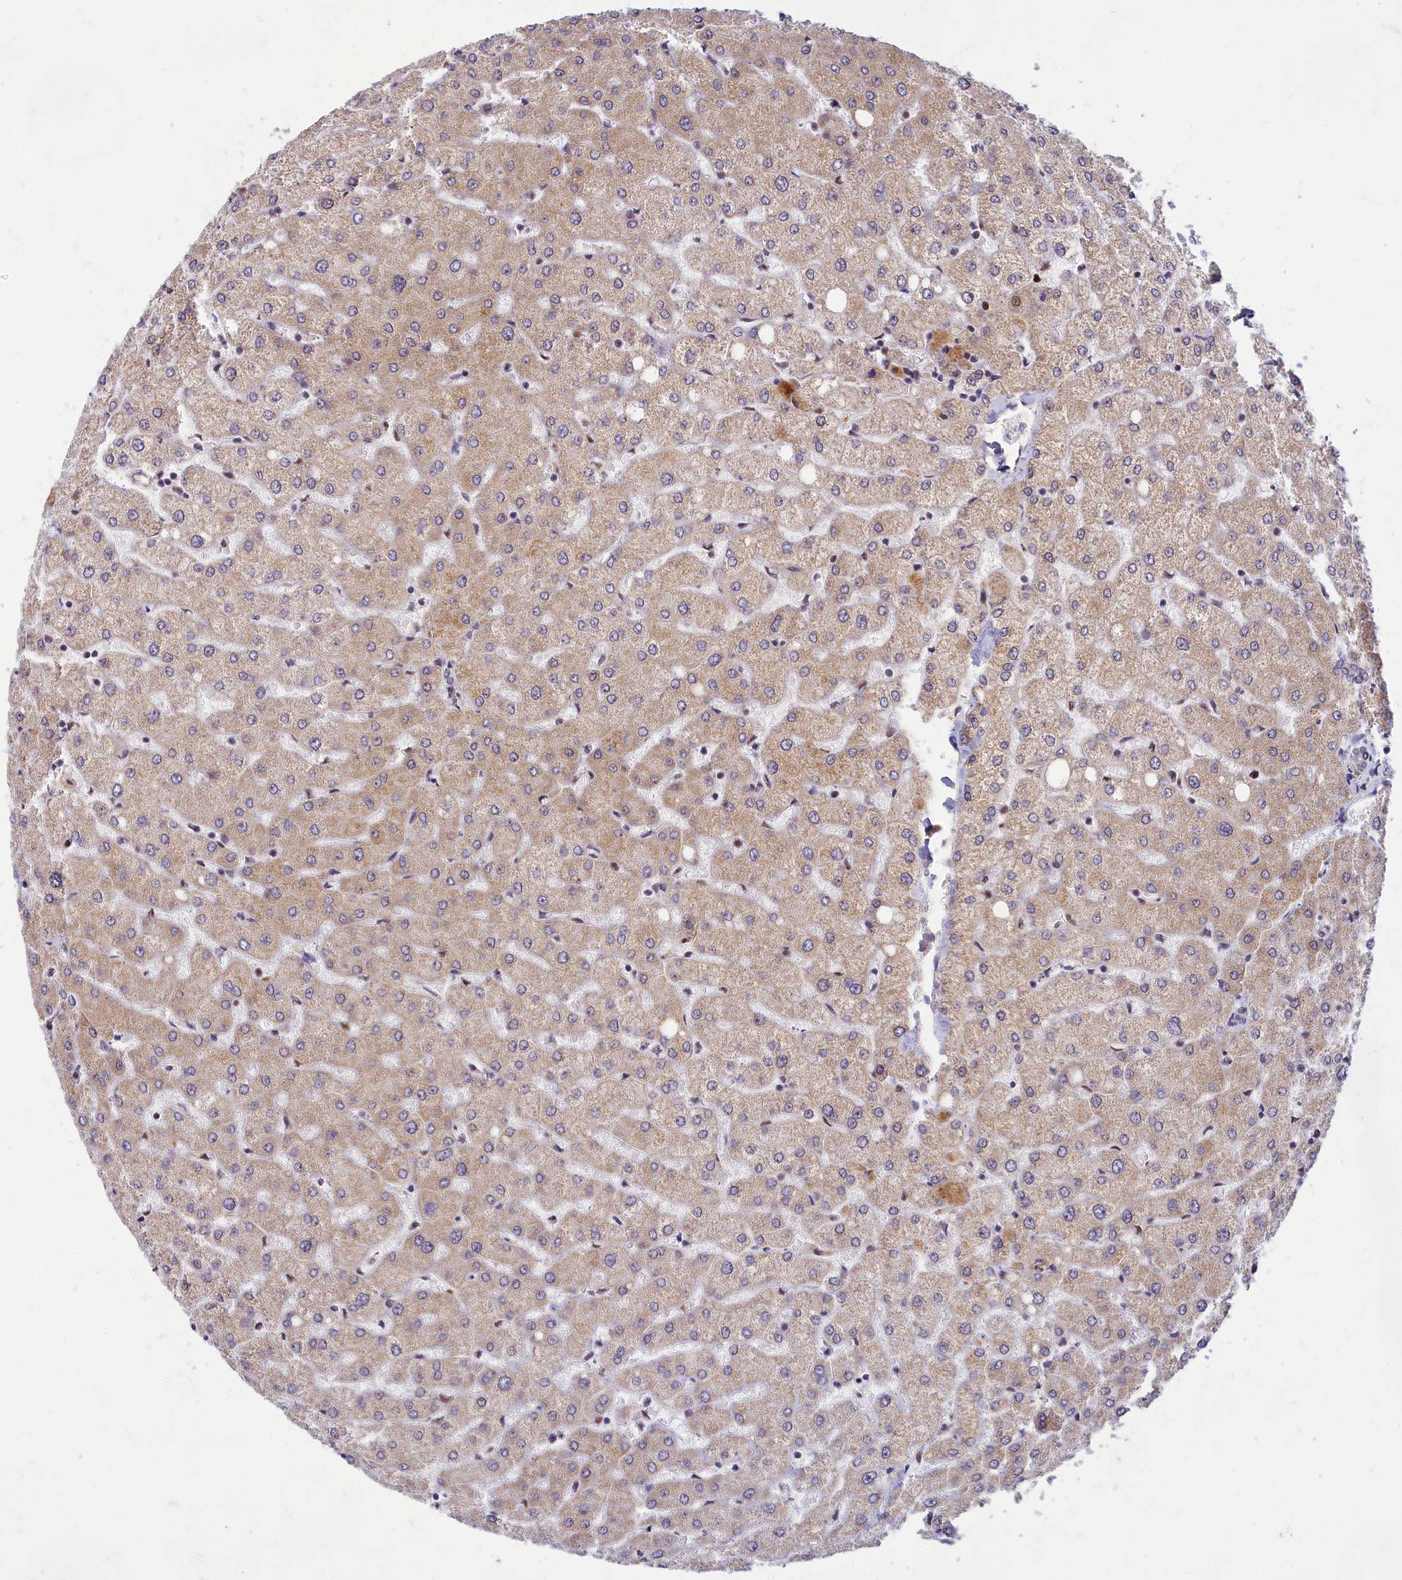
{"staining": {"intensity": "negative", "quantity": "none", "location": "none"}, "tissue": "liver", "cell_type": "Cholangiocytes", "image_type": "normal", "snomed": [{"axis": "morphology", "description": "Normal tissue, NOS"}, {"axis": "topography", "description": "Liver"}], "caption": "Immunohistochemistry histopathology image of unremarkable liver: human liver stained with DAB (3,3'-diaminobenzidine) reveals no significant protein staining in cholangiocytes.", "gene": "EARS2", "patient": {"sex": "female", "age": 54}}